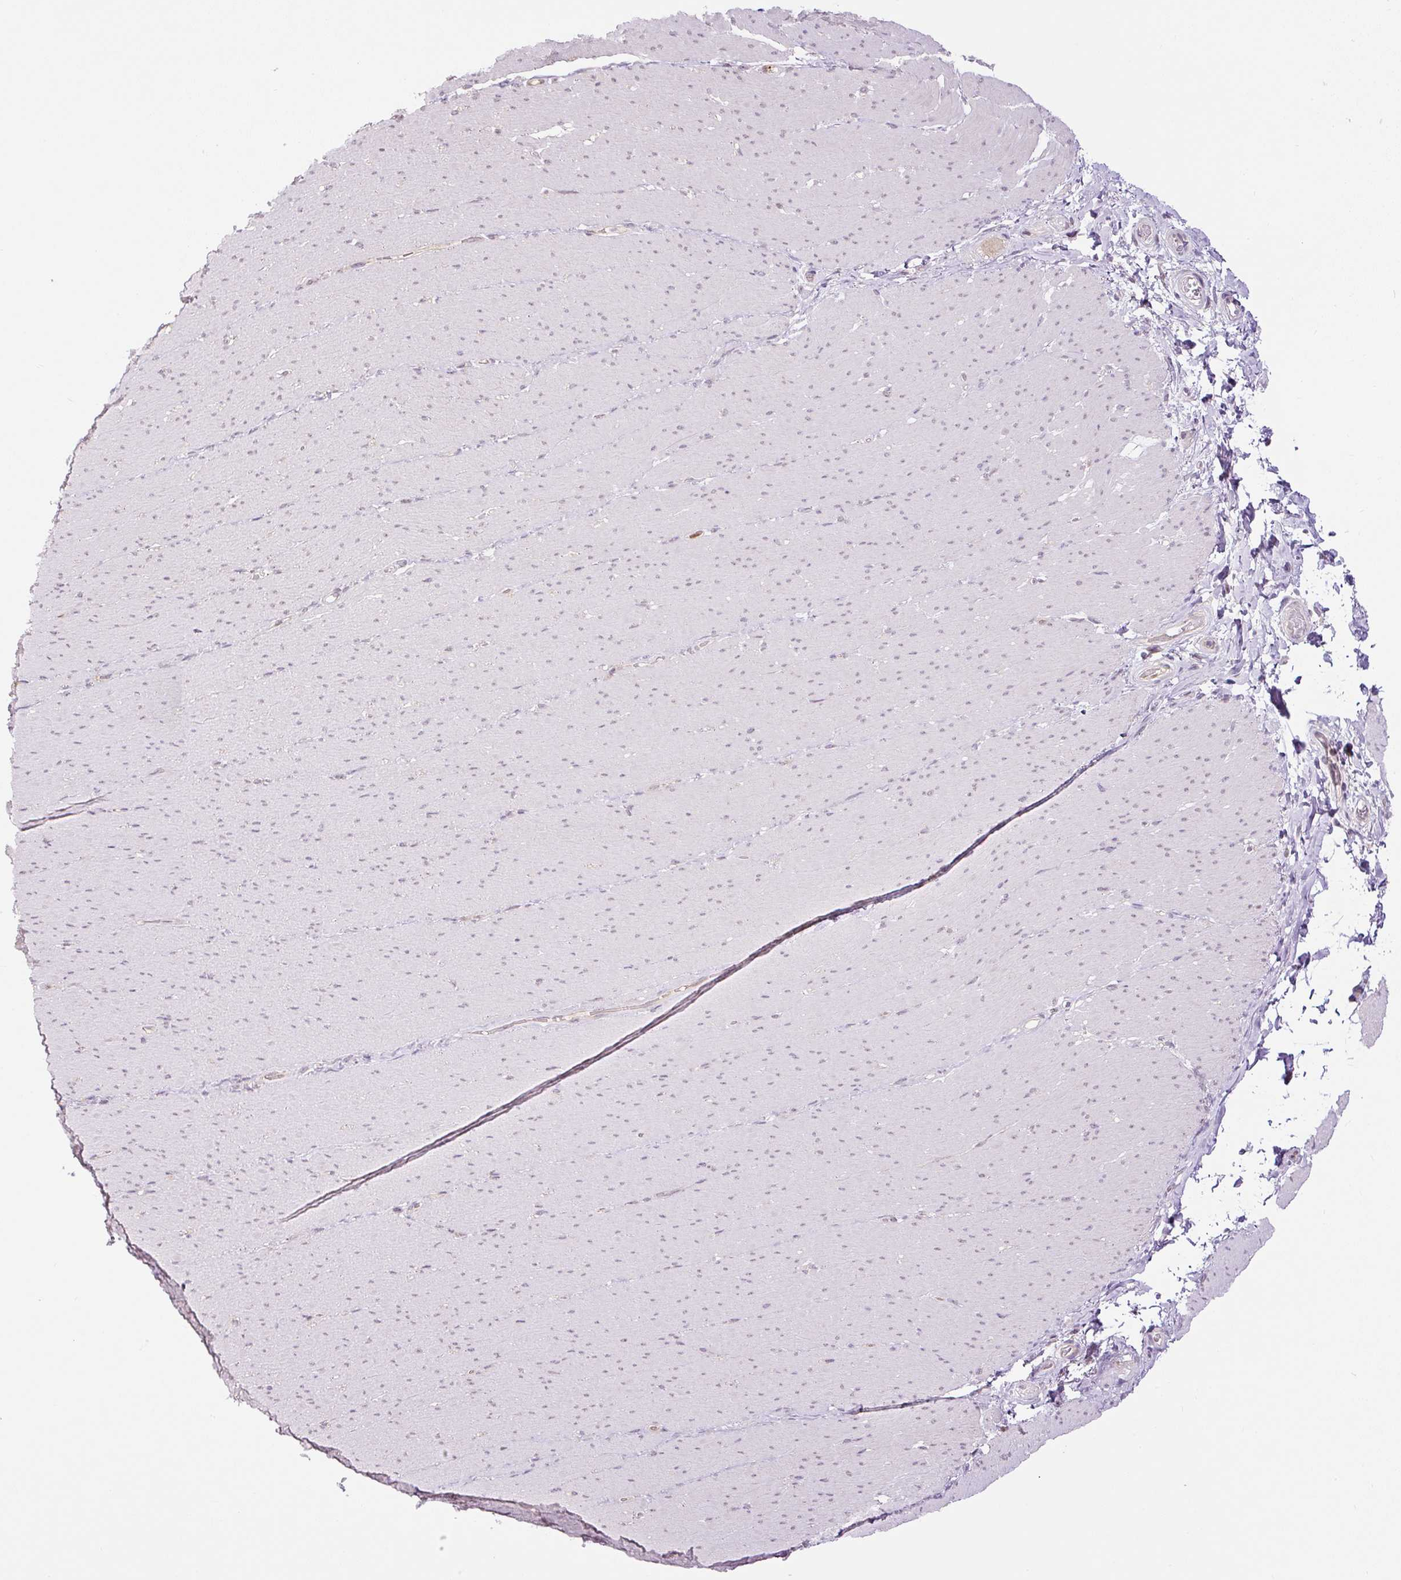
{"staining": {"intensity": "negative", "quantity": "none", "location": "none"}, "tissue": "smooth muscle", "cell_type": "Smooth muscle cells", "image_type": "normal", "snomed": [{"axis": "morphology", "description": "Normal tissue, NOS"}, {"axis": "topography", "description": "Smooth muscle"}, {"axis": "topography", "description": "Rectum"}], "caption": "A high-resolution photomicrograph shows immunohistochemistry staining of benign smooth muscle, which displays no significant staining in smooth muscle cells. Nuclei are stained in blue.", "gene": "RACGAP1", "patient": {"sex": "male", "age": 53}}